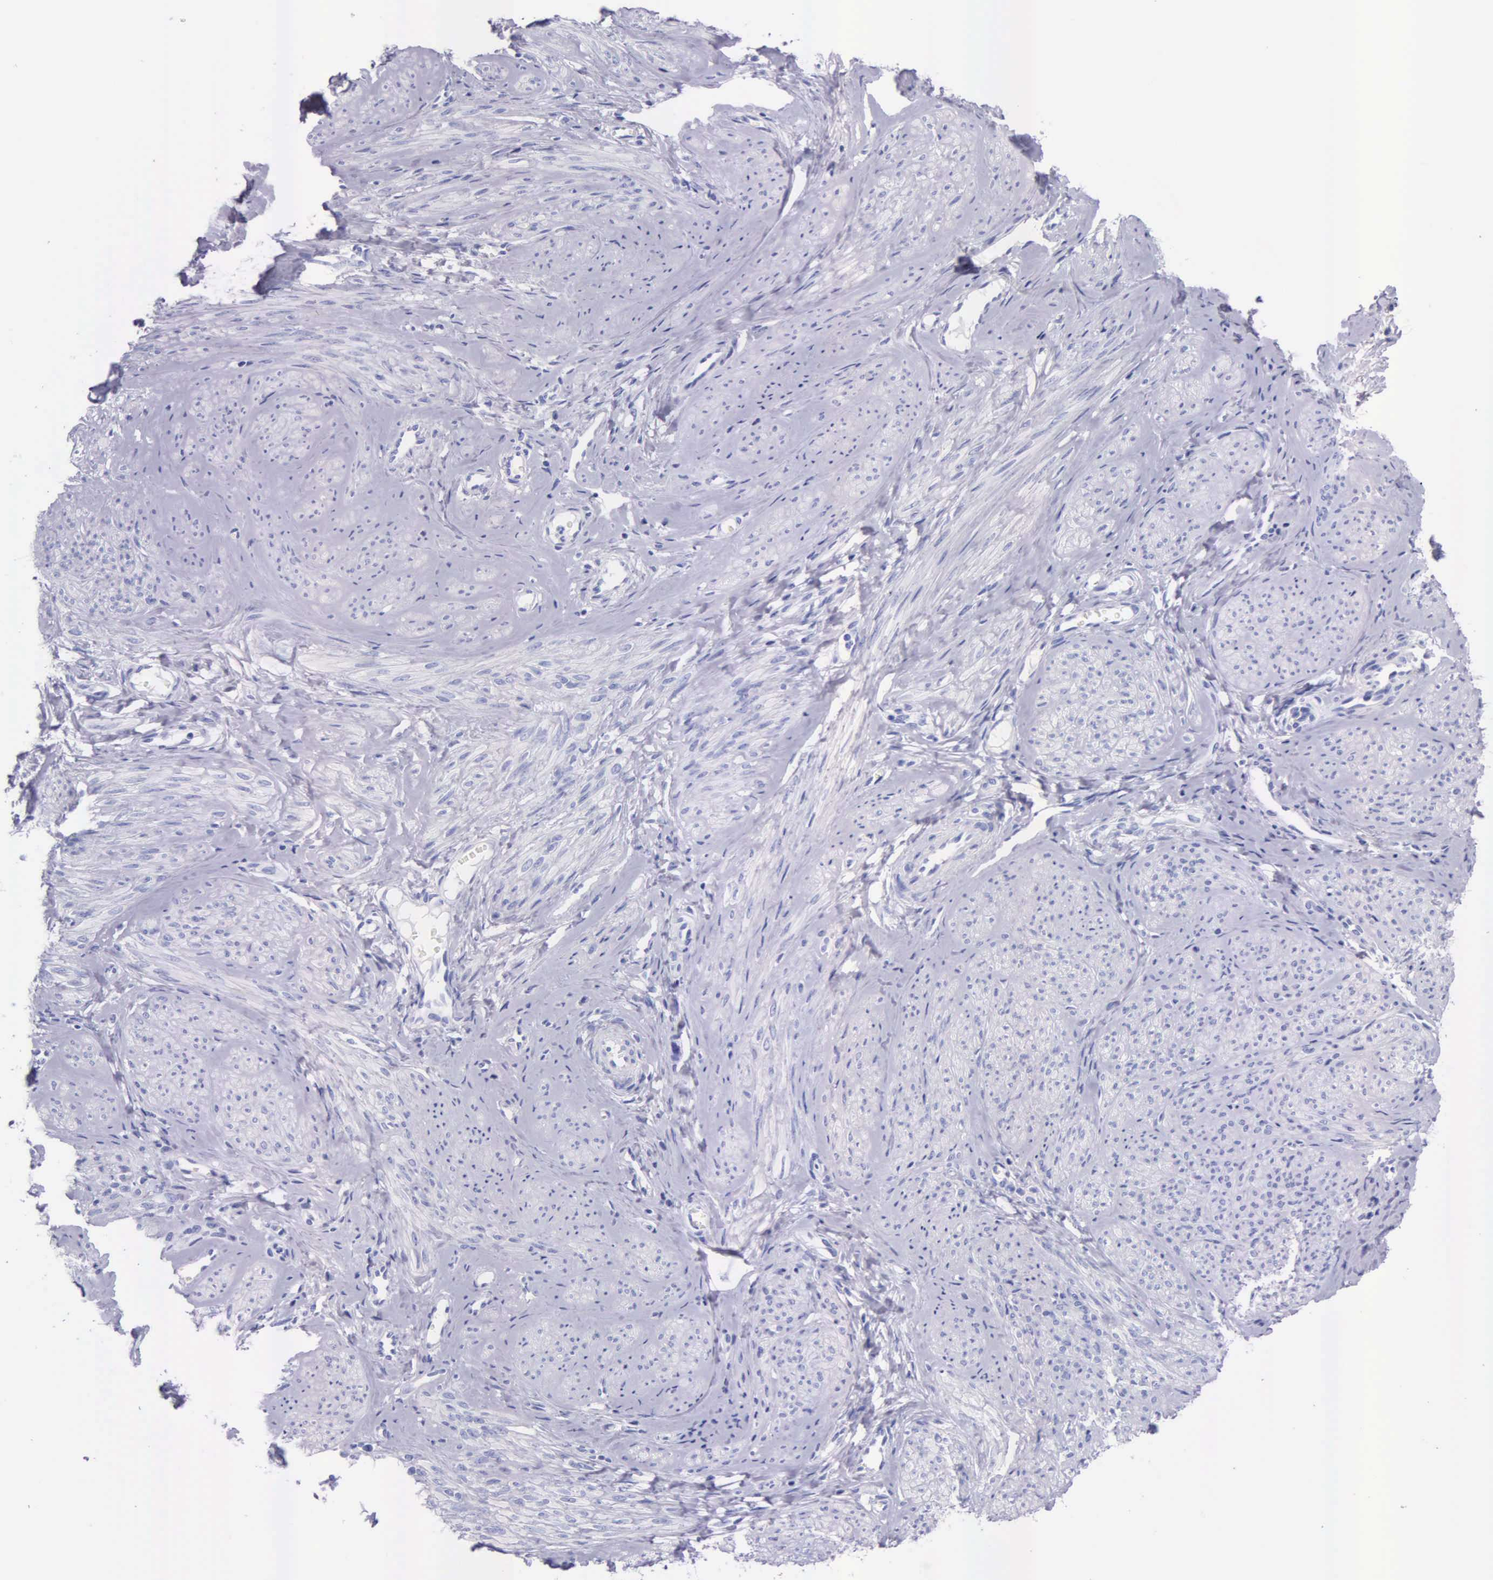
{"staining": {"intensity": "negative", "quantity": "none", "location": "none"}, "tissue": "smooth muscle", "cell_type": "Smooth muscle cells", "image_type": "normal", "snomed": [{"axis": "morphology", "description": "Normal tissue, NOS"}, {"axis": "topography", "description": "Uterus"}], "caption": "Micrograph shows no significant protein positivity in smooth muscle cells of unremarkable smooth muscle. (Immunohistochemistry (ihc), brightfield microscopy, high magnification).", "gene": "KLK2", "patient": {"sex": "female", "age": 45}}